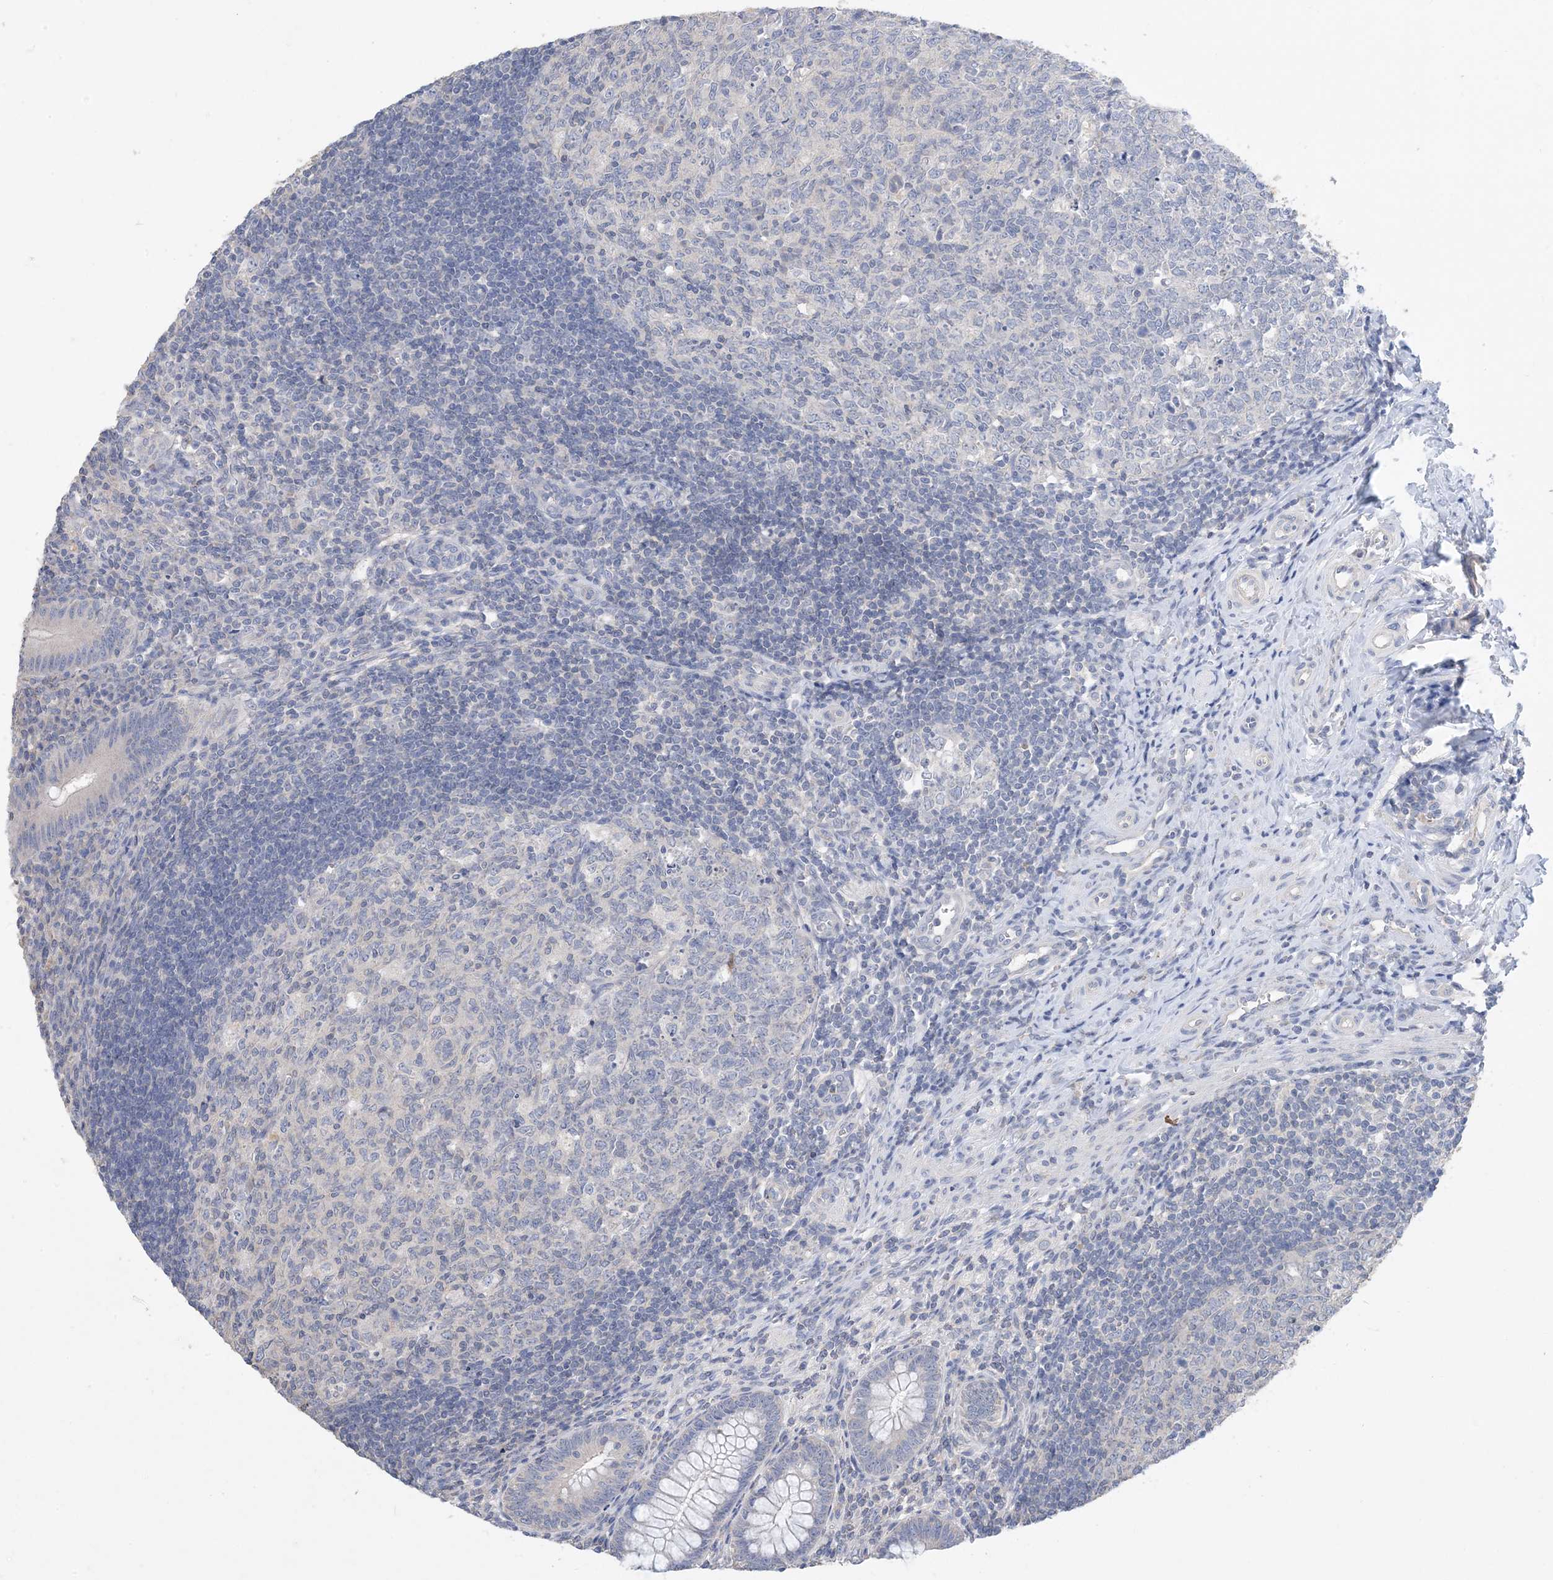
{"staining": {"intensity": "negative", "quantity": "none", "location": "none"}, "tissue": "appendix", "cell_type": "Glandular cells", "image_type": "normal", "snomed": [{"axis": "morphology", "description": "Normal tissue, NOS"}, {"axis": "topography", "description": "Appendix"}], "caption": "A histopathology image of human appendix is negative for staining in glandular cells.", "gene": "KPRP", "patient": {"sex": "male", "age": 14}}